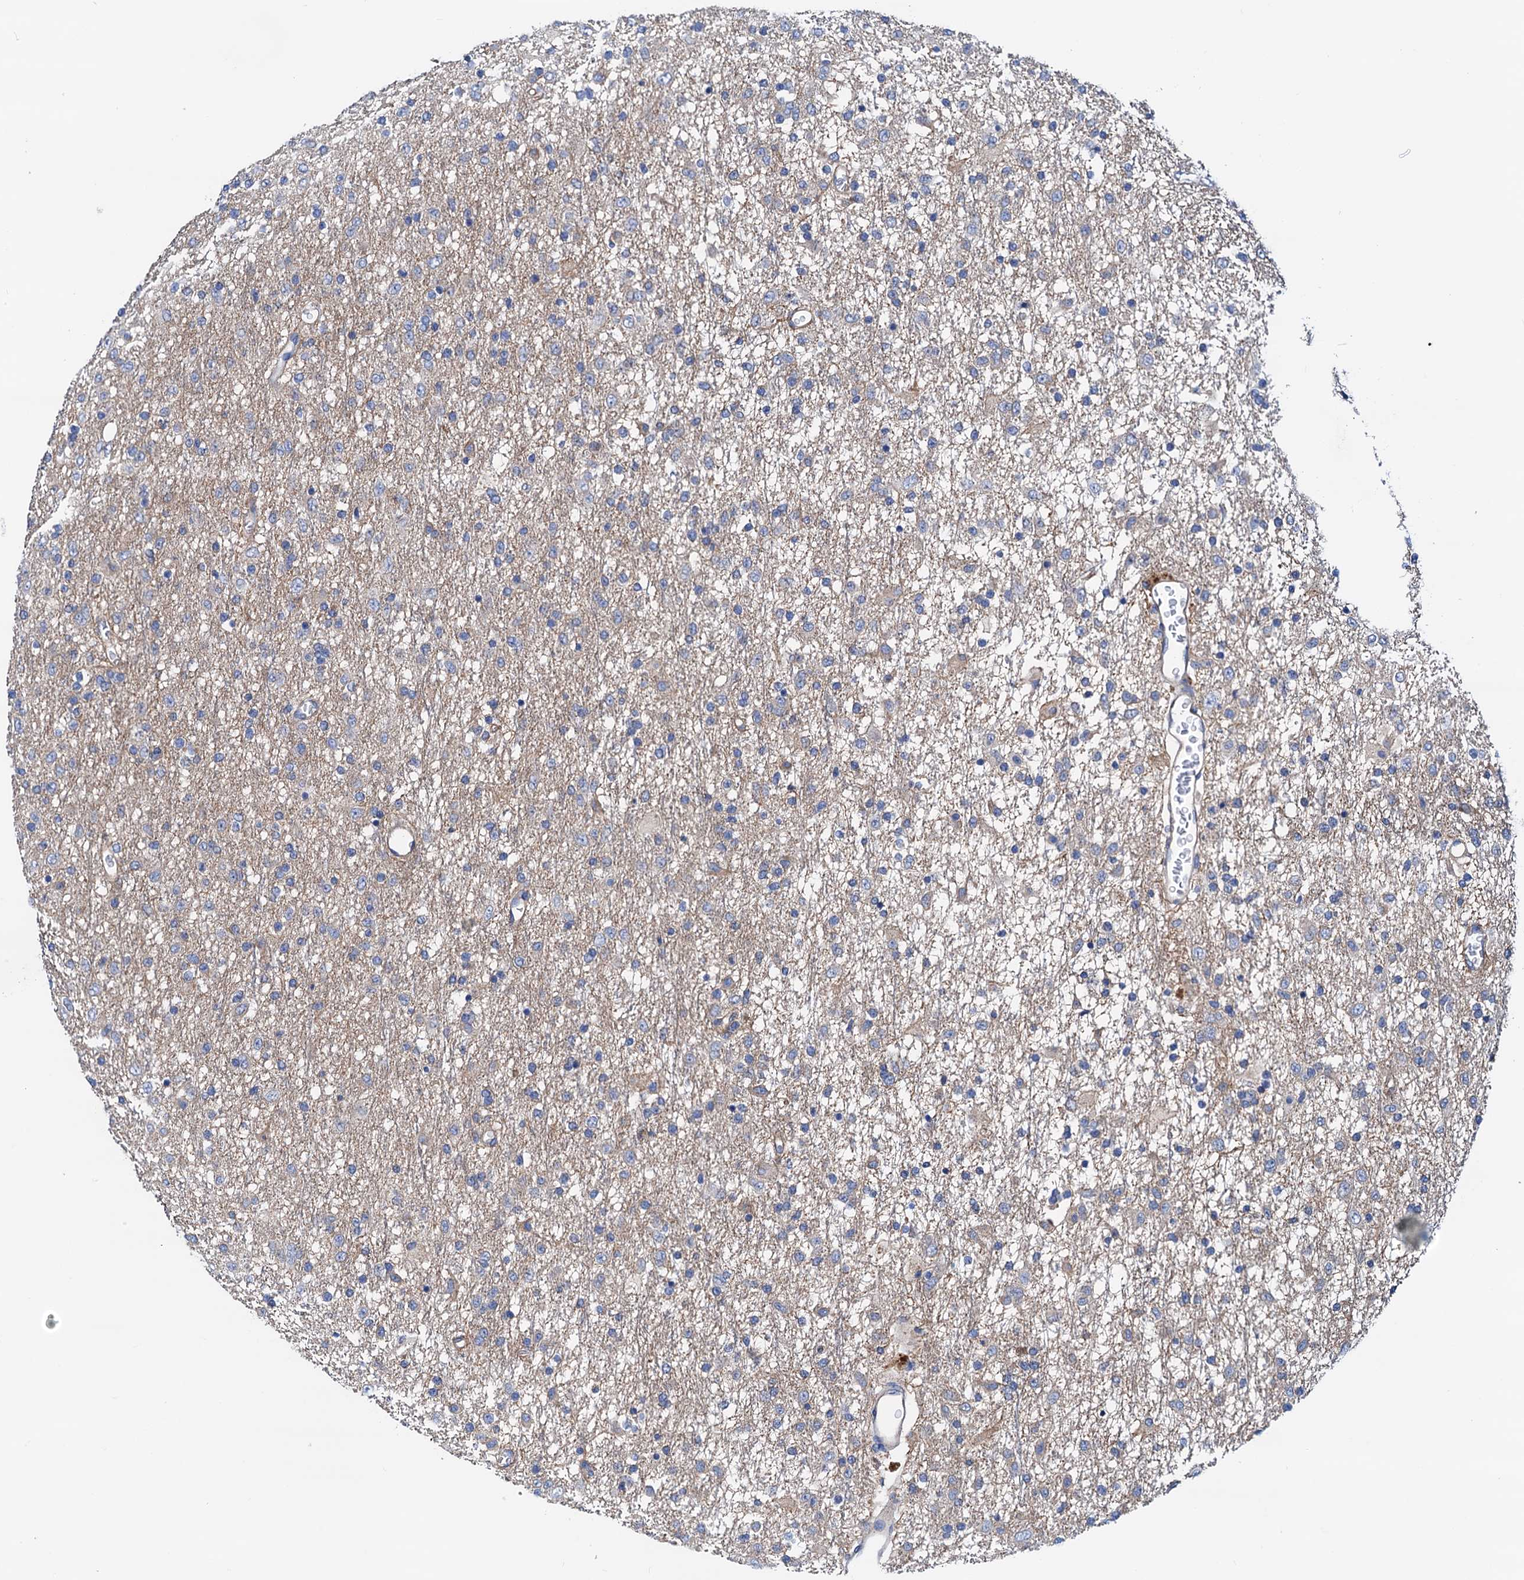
{"staining": {"intensity": "negative", "quantity": "none", "location": "none"}, "tissue": "glioma", "cell_type": "Tumor cells", "image_type": "cancer", "snomed": [{"axis": "morphology", "description": "Glioma, malignant, Low grade"}, {"axis": "topography", "description": "Brain"}], "caption": "Immunohistochemistry micrograph of neoplastic tissue: low-grade glioma (malignant) stained with DAB (3,3'-diaminobenzidine) displays no significant protein positivity in tumor cells. Brightfield microscopy of immunohistochemistry stained with DAB (3,3'-diaminobenzidine) (brown) and hematoxylin (blue), captured at high magnification.", "gene": "RASSF9", "patient": {"sex": "male", "age": 65}}